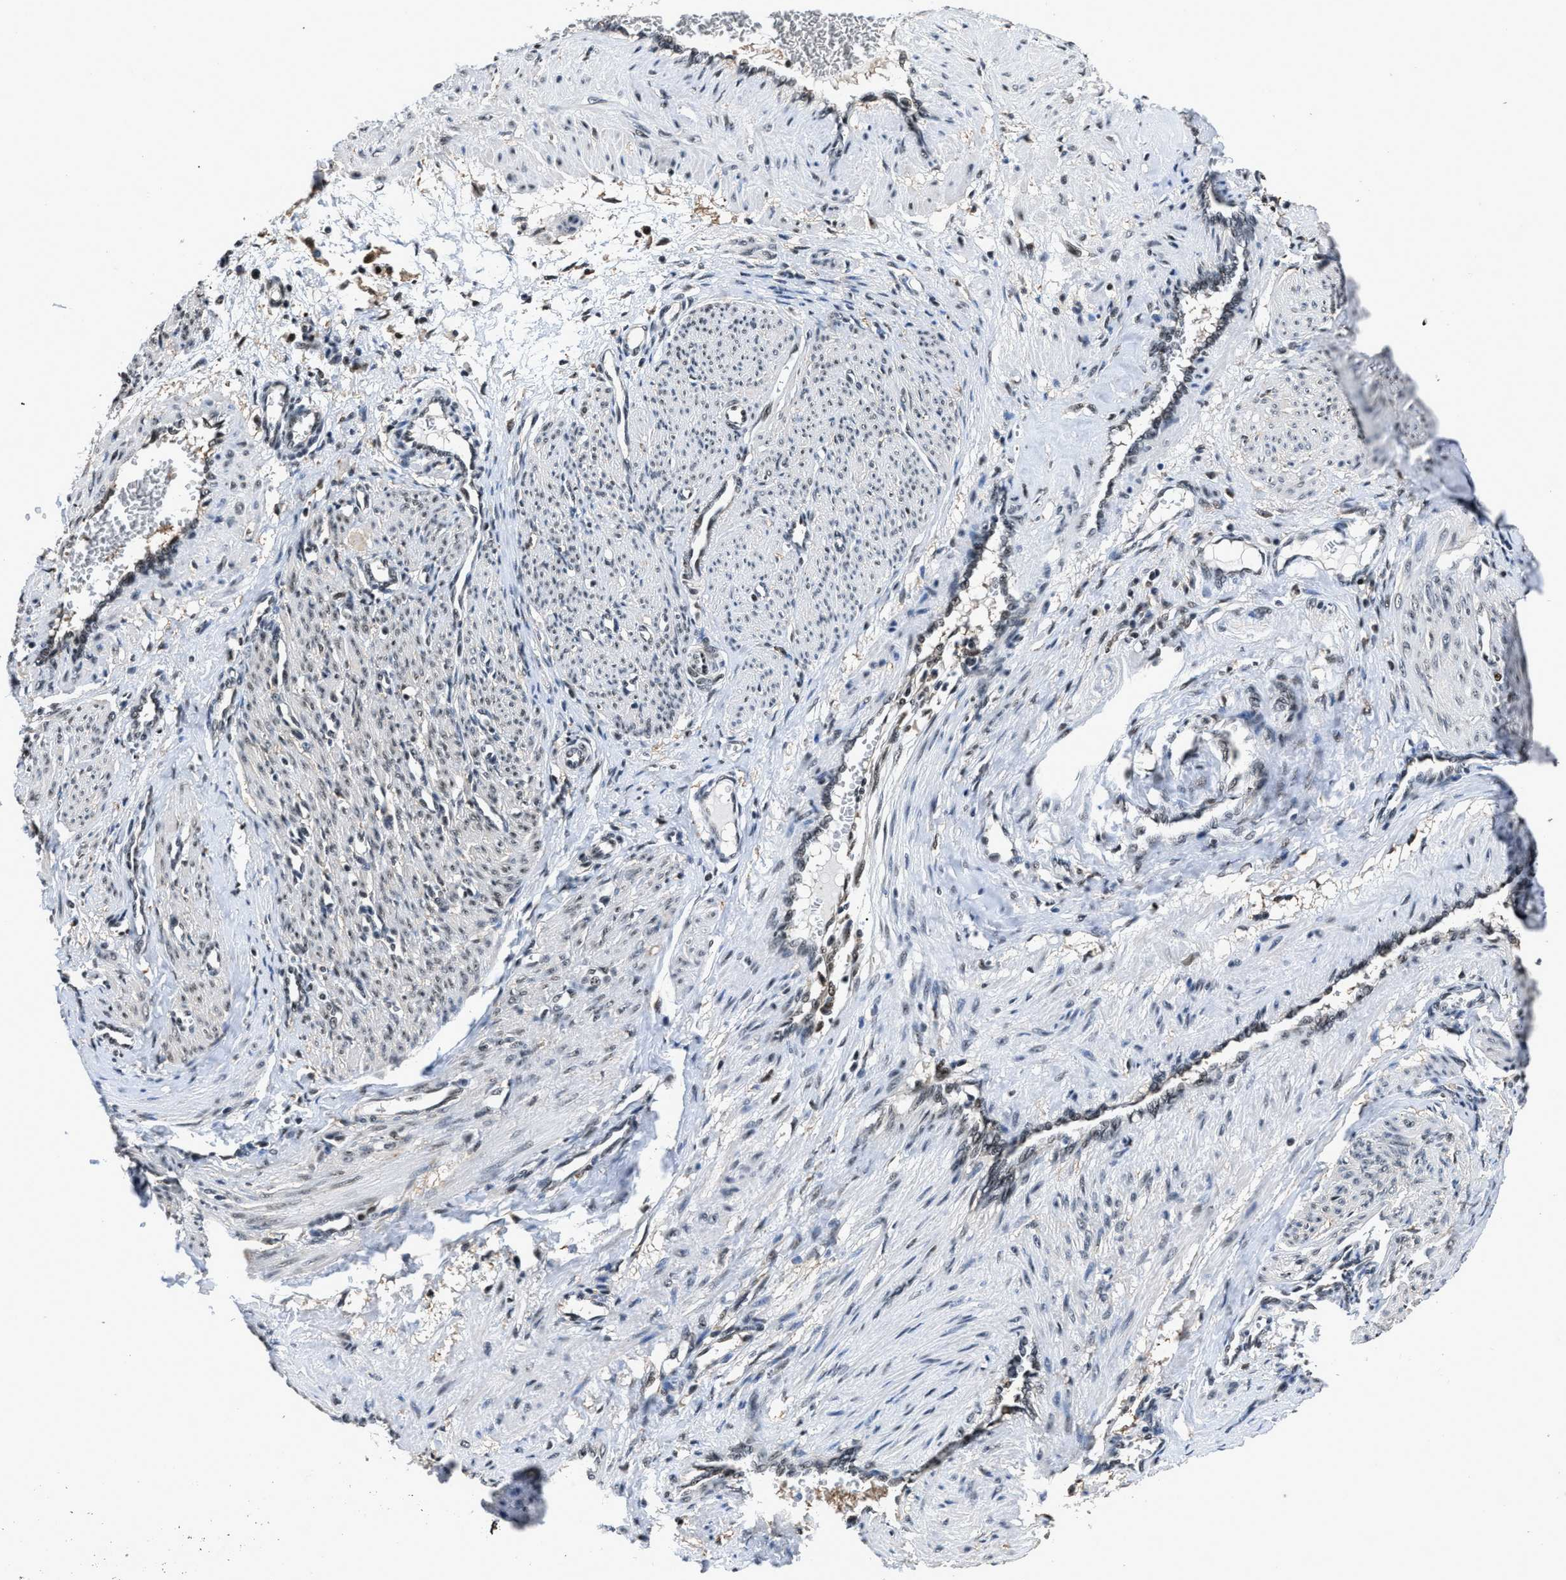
{"staining": {"intensity": "strong", "quantity": "25%-75%", "location": "nuclear"}, "tissue": "smooth muscle", "cell_type": "Smooth muscle cells", "image_type": "normal", "snomed": [{"axis": "morphology", "description": "Normal tissue, NOS"}, {"axis": "topography", "description": "Endometrium"}], "caption": "A micrograph showing strong nuclear staining in approximately 25%-75% of smooth muscle cells in normal smooth muscle, as visualized by brown immunohistochemical staining.", "gene": "HNRNPF", "patient": {"sex": "female", "age": 33}}